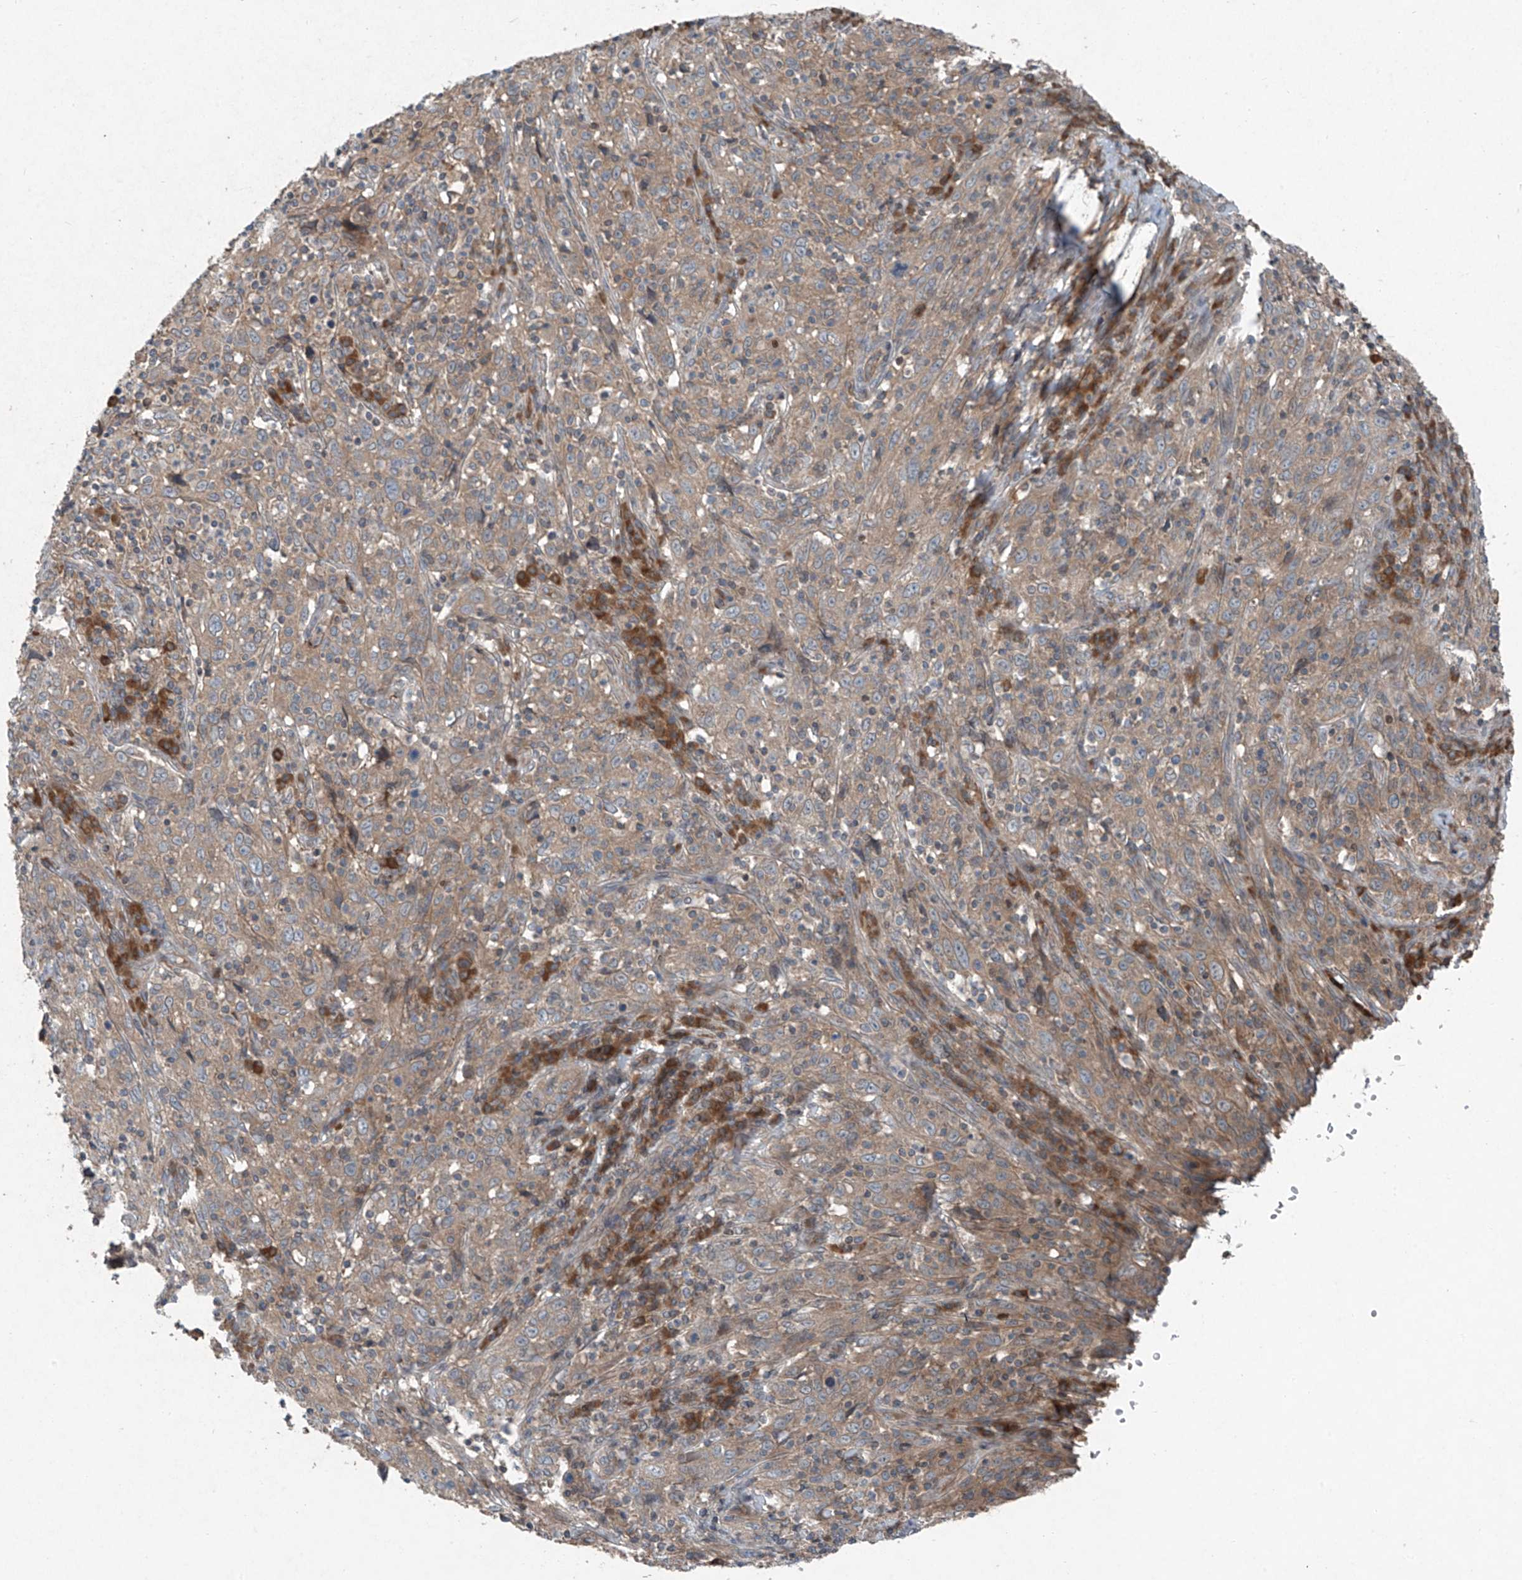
{"staining": {"intensity": "weak", "quantity": ">75%", "location": "cytoplasmic/membranous"}, "tissue": "cervical cancer", "cell_type": "Tumor cells", "image_type": "cancer", "snomed": [{"axis": "morphology", "description": "Squamous cell carcinoma, NOS"}, {"axis": "topography", "description": "Cervix"}], "caption": "About >75% of tumor cells in human squamous cell carcinoma (cervical) display weak cytoplasmic/membranous protein expression as visualized by brown immunohistochemical staining.", "gene": "FOXRED2", "patient": {"sex": "female", "age": 46}}